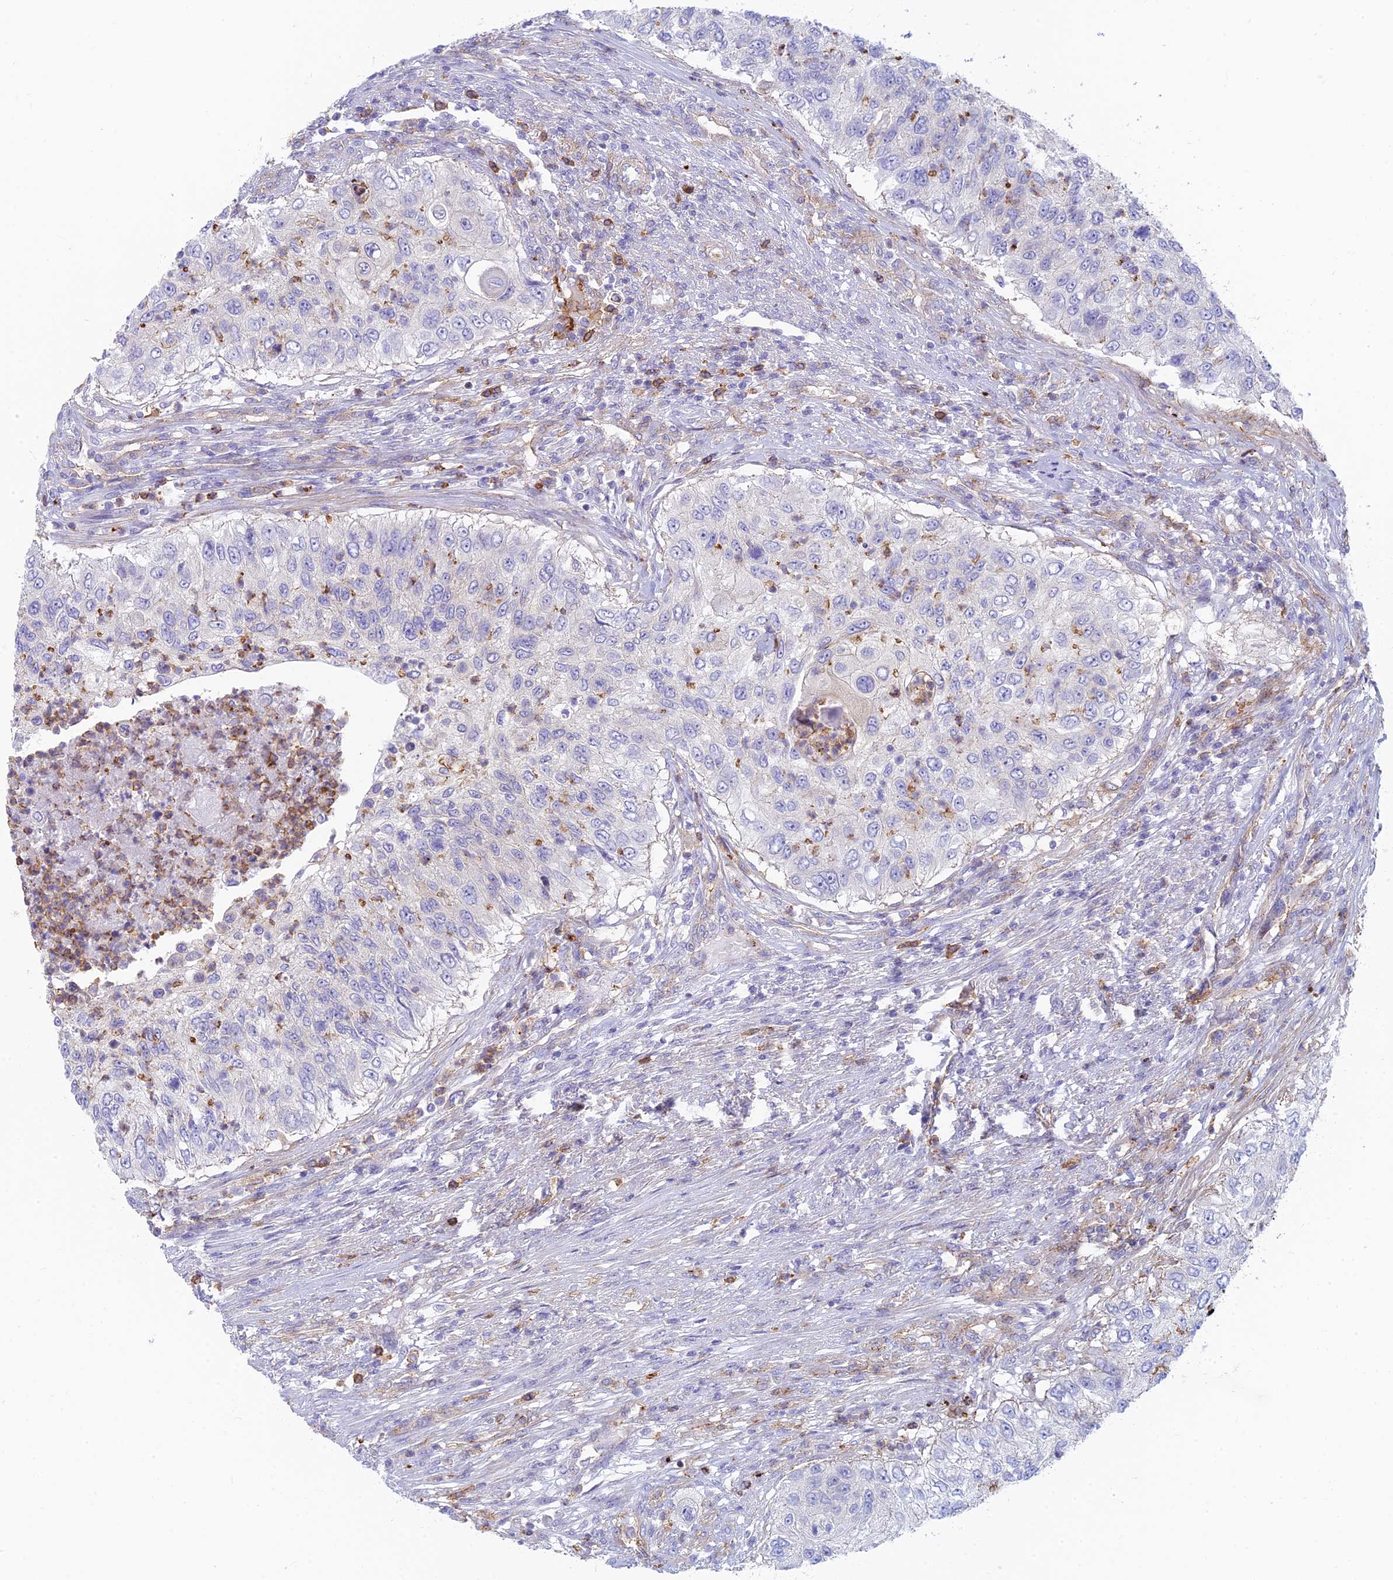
{"staining": {"intensity": "negative", "quantity": "none", "location": "none"}, "tissue": "urothelial cancer", "cell_type": "Tumor cells", "image_type": "cancer", "snomed": [{"axis": "morphology", "description": "Urothelial carcinoma, High grade"}, {"axis": "topography", "description": "Urinary bladder"}], "caption": "There is no significant positivity in tumor cells of high-grade urothelial carcinoma. Brightfield microscopy of immunohistochemistry (IHC) stained with DAB (3,3'-diaminobenzidine) (brown) and hematoxylin (blue), captured at high magnification.", "gene": "STRN4", "patient": {"sex": "female", "age": 60}}